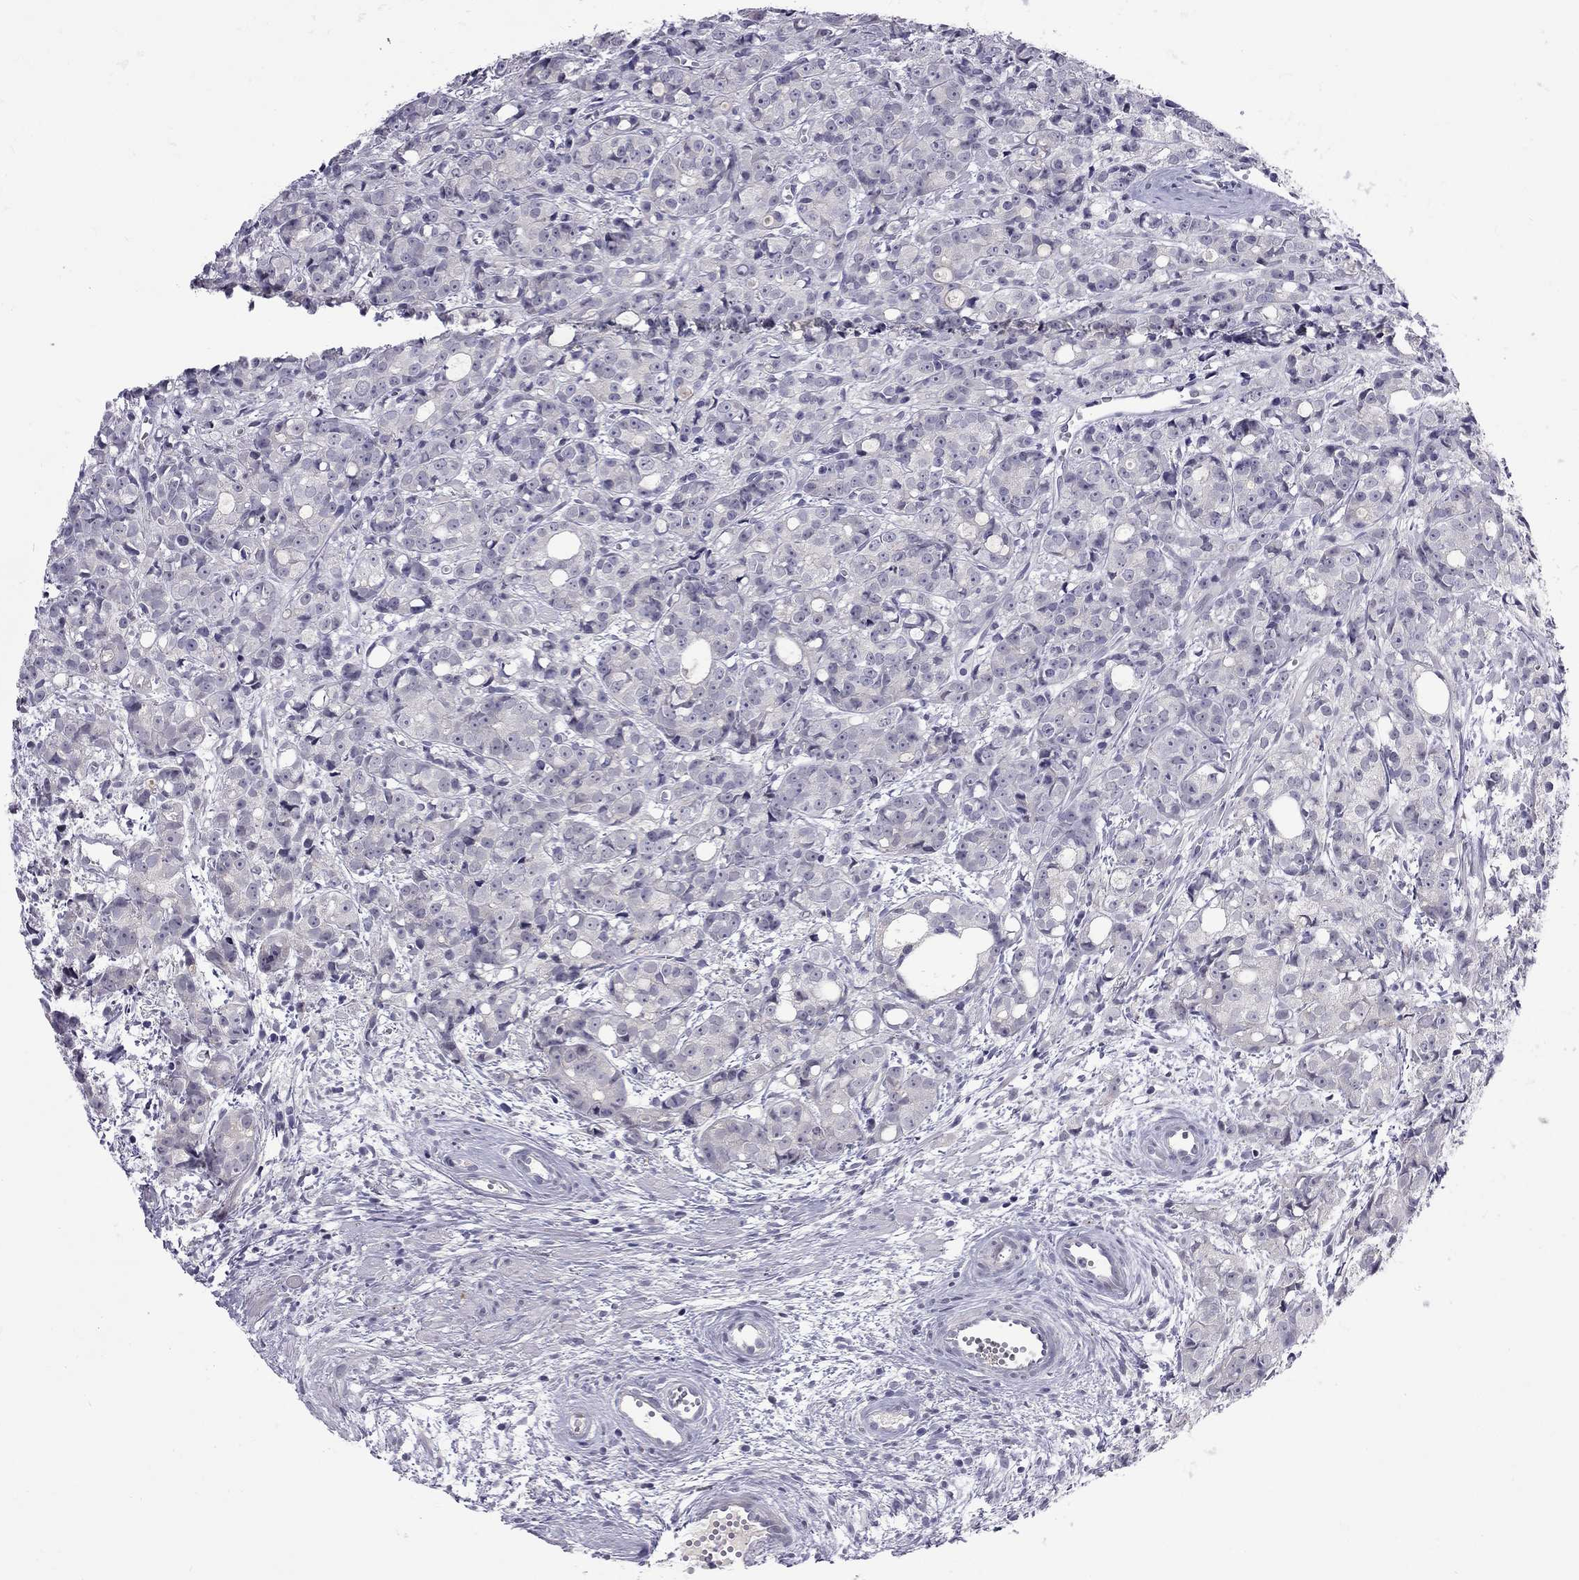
{"staining": {"intensity": "negative", "quantity": "none", "location": "none"}, "tissue": "prostate cancer", "cell_type": "Tumor cells", "image_type": "cancer", "snomed": [{"axis": "morphology", "description": "Adenocarcinoma, Medium grade"}, {"axis": "topography", "description": "Prostate"}], "caption": "Image shows no significant protein expression in tumor cells of medium-grade adenocarcinoma (prostate).", "gene": "RTL9", "patient": {"sex": "male", "age": 74}}